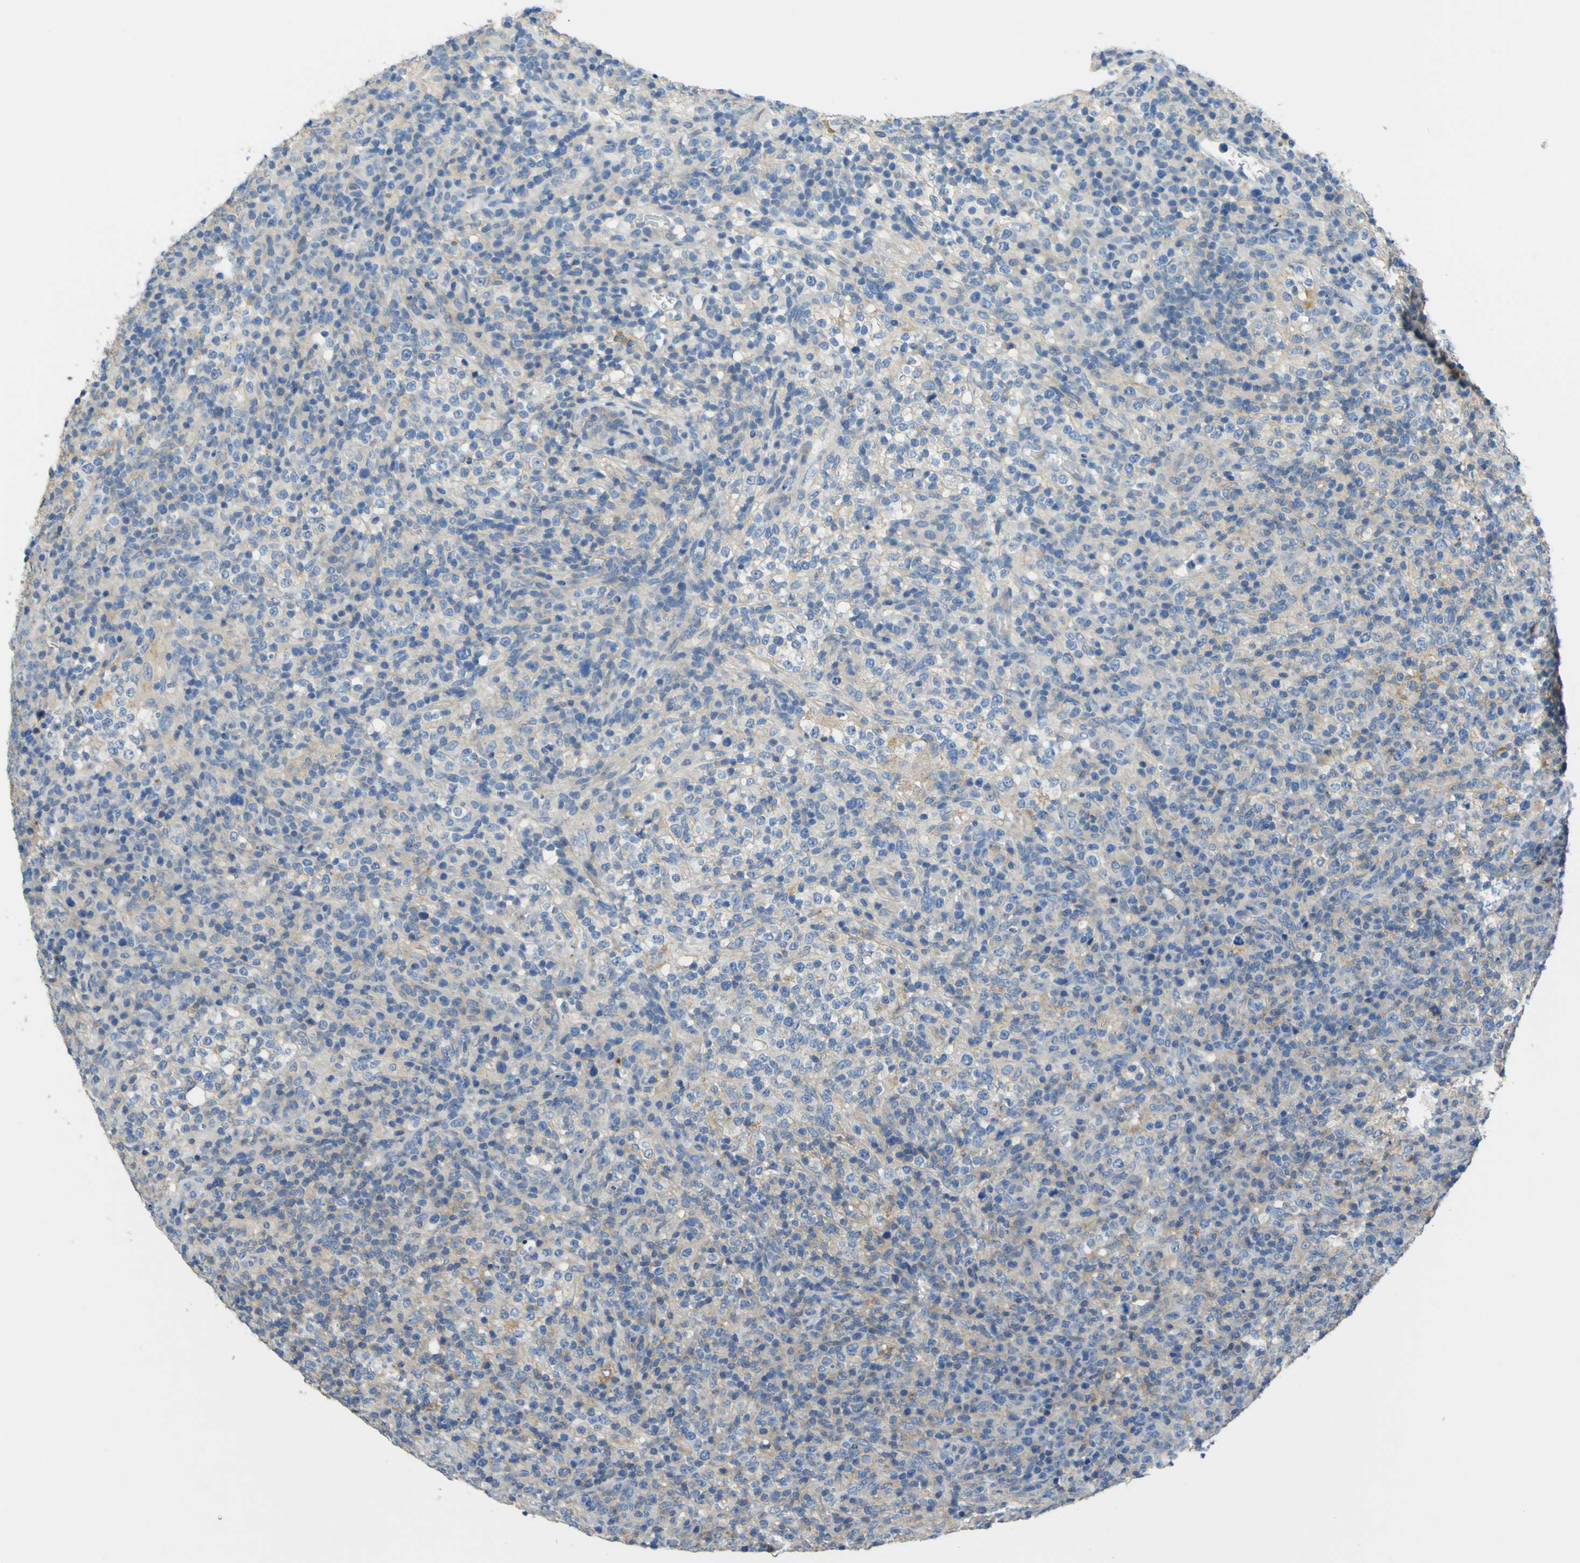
{"staining": {"intensity": "weak", "quantity": "25%-75%", "location": "cytoplasmic/membranous"}, "tissue": "lymphoma", "cell_type": "Tumor cells", "image_type": "cancer", "snomed": [{"axis": "morphology", "description": "Malignant lymphoma, non-Hodgkin's type, High grade"}, {"axis": "topography", "description": "Lymph node"}], "caption": "Protein expression analysis of lymphoma exhibits weak cytoplasmic/membranous staining in approximately 25%-75% of tumor cells.", "gene": "OGN", "patient": {"sex": "female", "age": 76}}